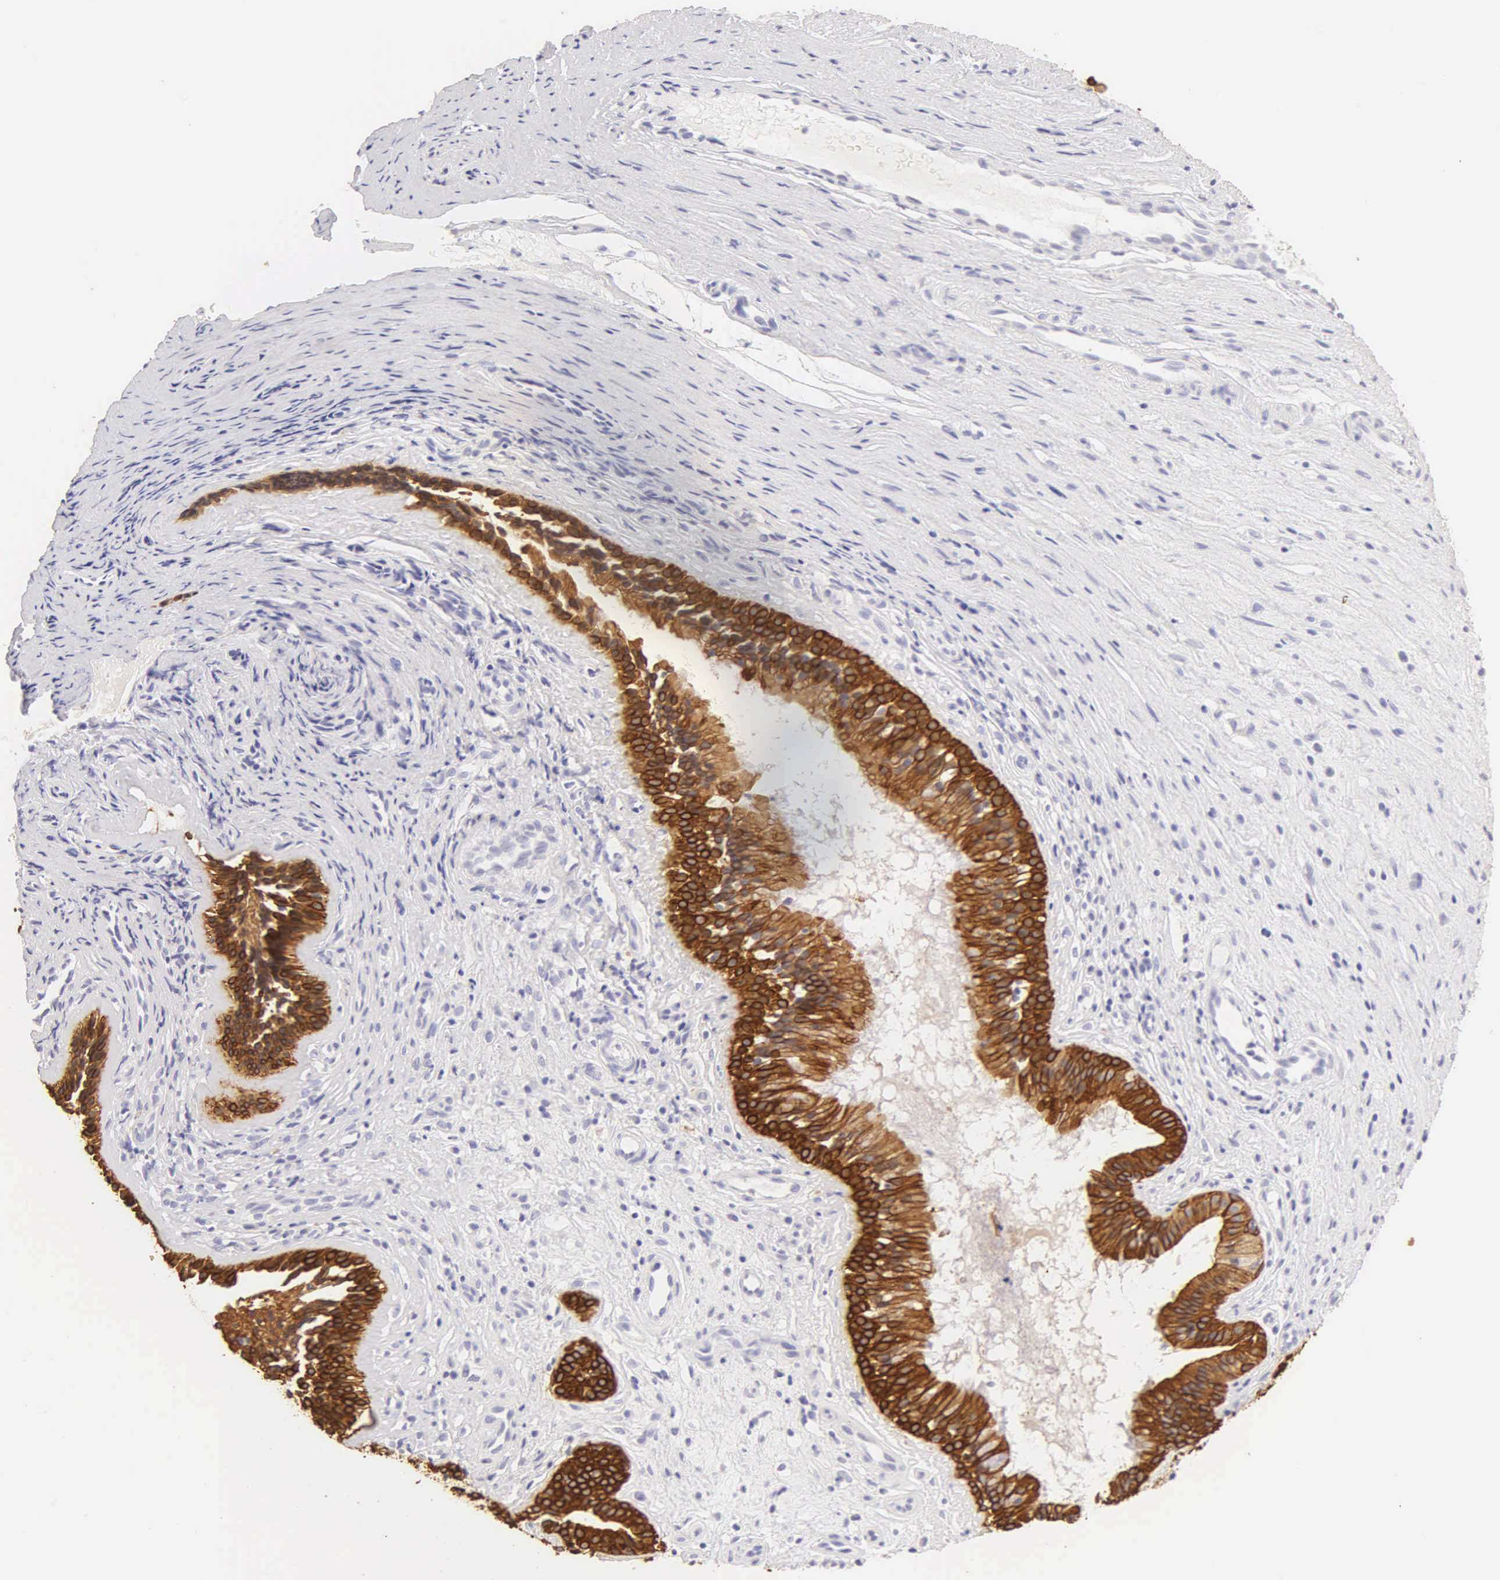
{"staining": {"intensity": "moderate", "quantity": ">75%", "location": "cytoplasmic/membranous"}, "tissue": "nasopharynx", "cell_type": "Respiratory epithelial cells", "image_type": "normal", "snomed": [{"axis": "morphology", "description": "Normal tissue, NOS"}, {"axis": "topography", "description": "Nasopharynx"}], "caption": "Immunohistochemical staining of unremarkable human nasopharynx displays medium levels of moderate cytoplasmic/membranous expression in approximately >75% of respiratory epithelial cells.", "gene": "KRT14", "patient": {"sex": "female", "age": 78}}